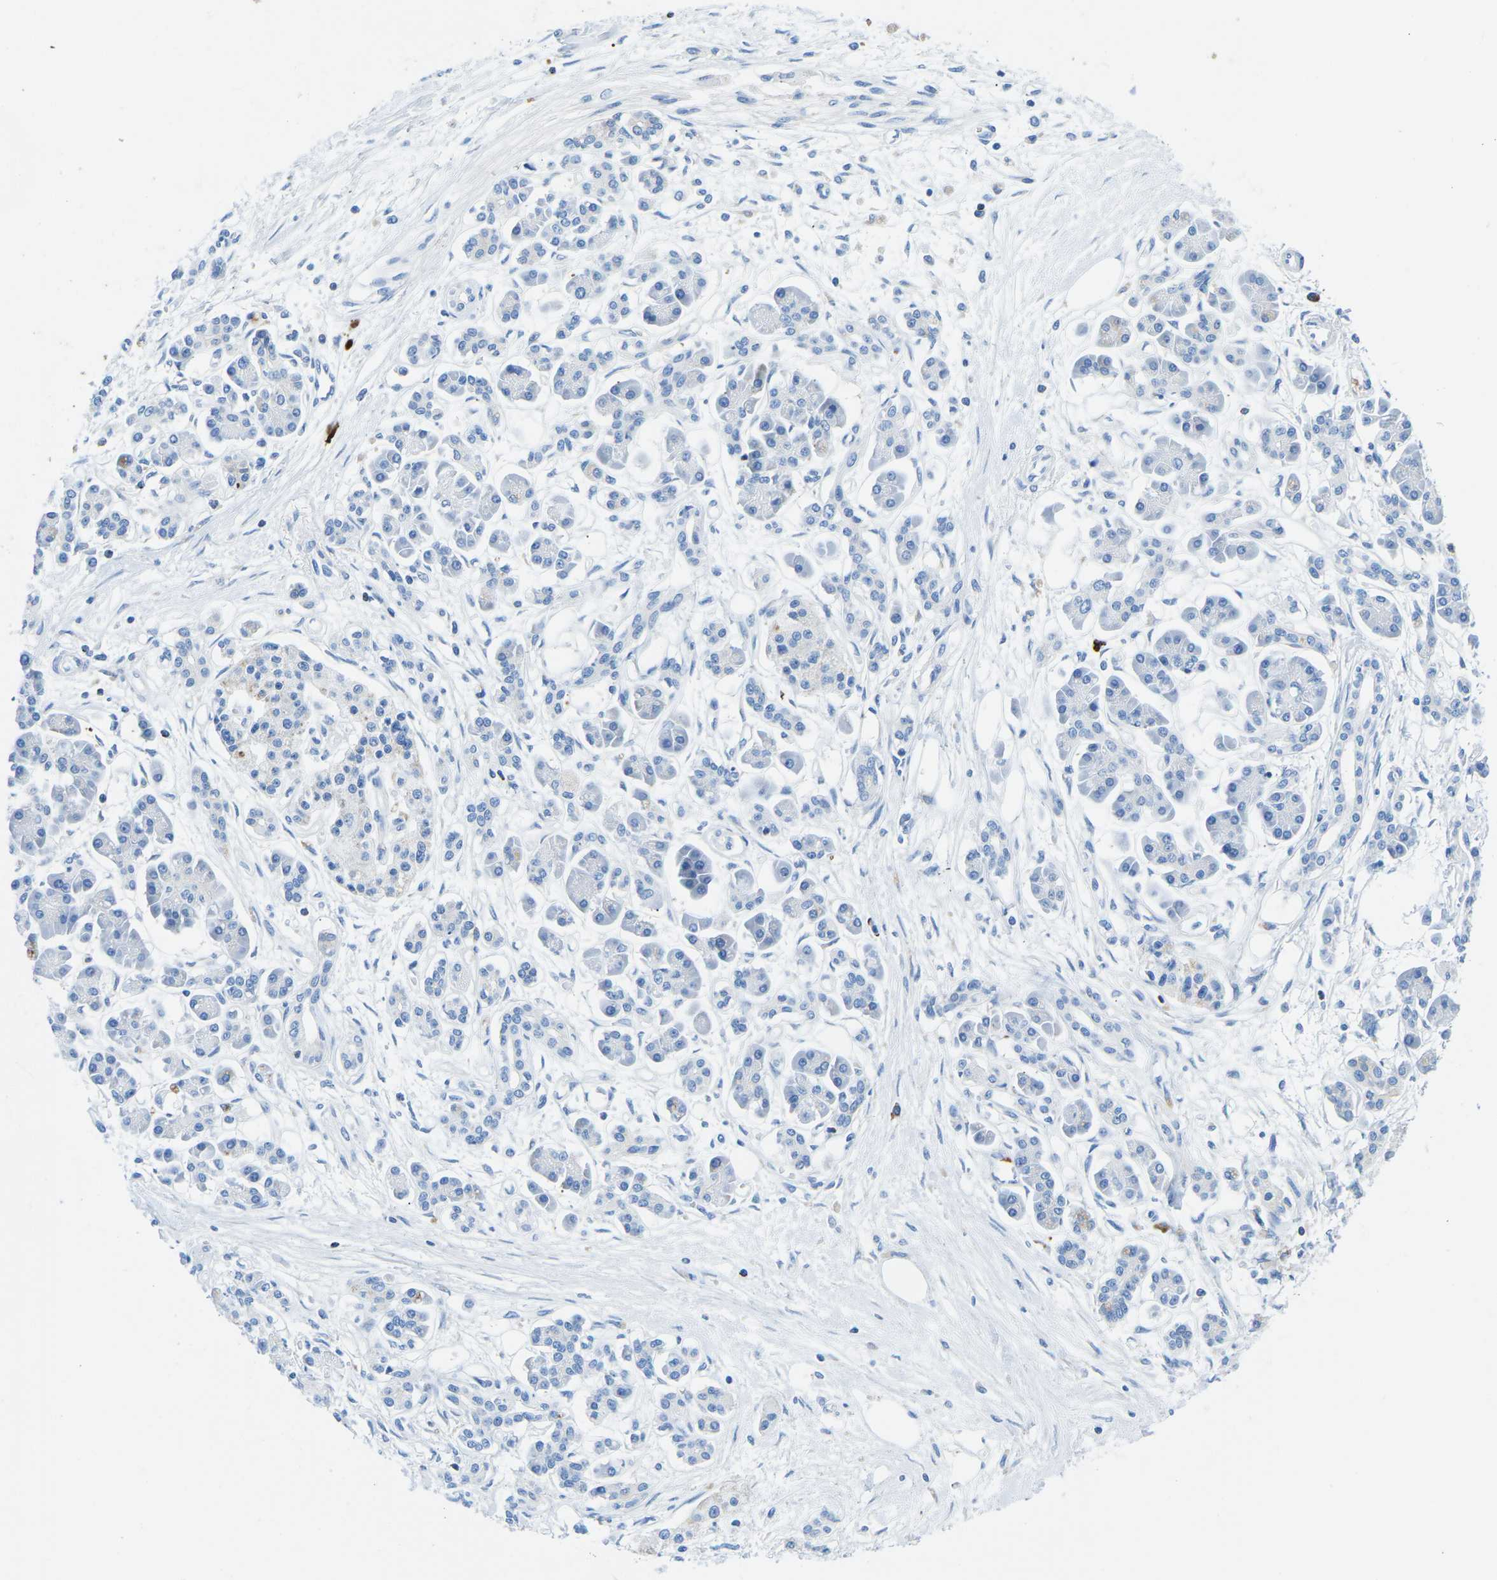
{"staining": {"intensity": "negative", "quantity": "none", "location": "none"}, "tissue": "pancreatic cancer", "cell_type": "Tumor cells", "image_type": "cancer", "snomed": [{"axis": "morphology", "description": "Adenocarcinoma, NOS"}, {"axis": "topography", "description": "Pancreas"}], "caption": "An immunohistochemistry (IHC) micrograph of pancreatic cancer is shown. There is no staining in tumor cells of pancreatic cancer. (Immunohistochemistry (ihc), brightfield microscopy, high magnification).", "gene": "MC4R", "patient": {"sex": "female", "age": 77}}